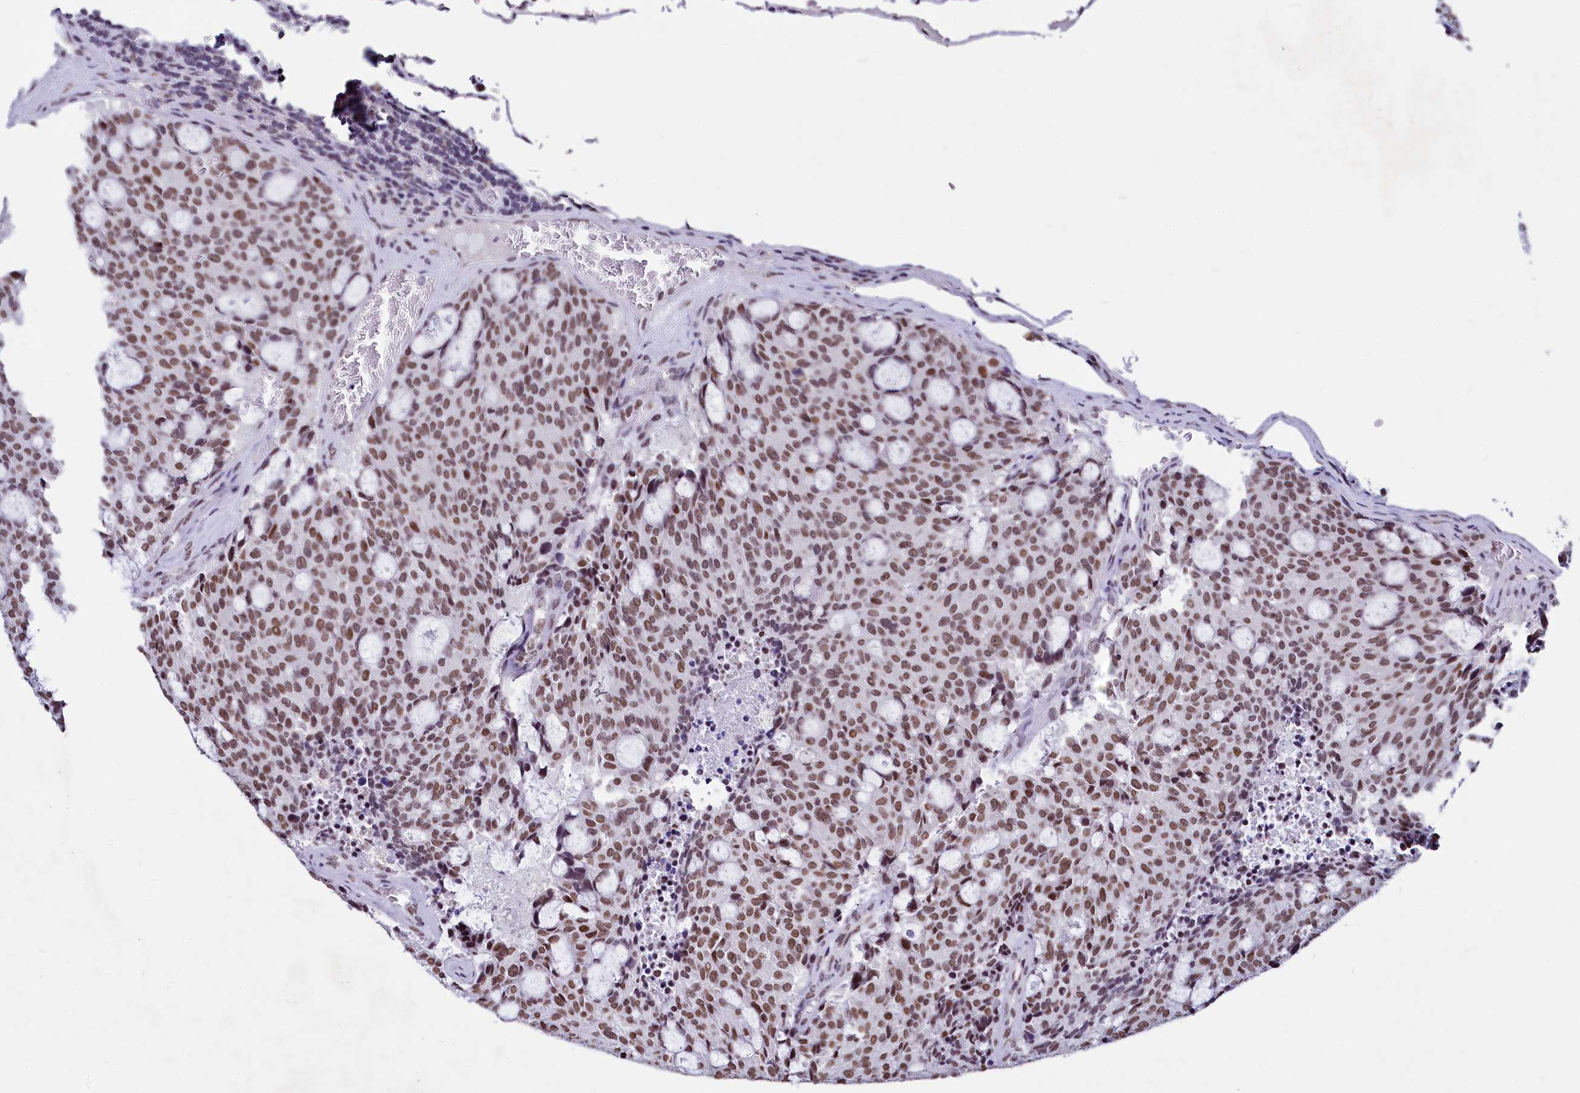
{"staining": {"intensity": "moderate", "quantity": ">75%", "location": "nuclear"}, "tissue": "carcinoid", "cell_type": "Tumor cells", "image_type": "cancer", "snomed": [{"axis": "morphology", "description": "Carcinoid, malignant, NOS"}, {"axis": "topography", "description": "Pancreas"}], "caption": "A brown stain labels moderate nuclear expression of a protein in malignant carcinoid tumor cells.", "gene": "PARPBP", "patient": {"sex": "female", "age": 54}}